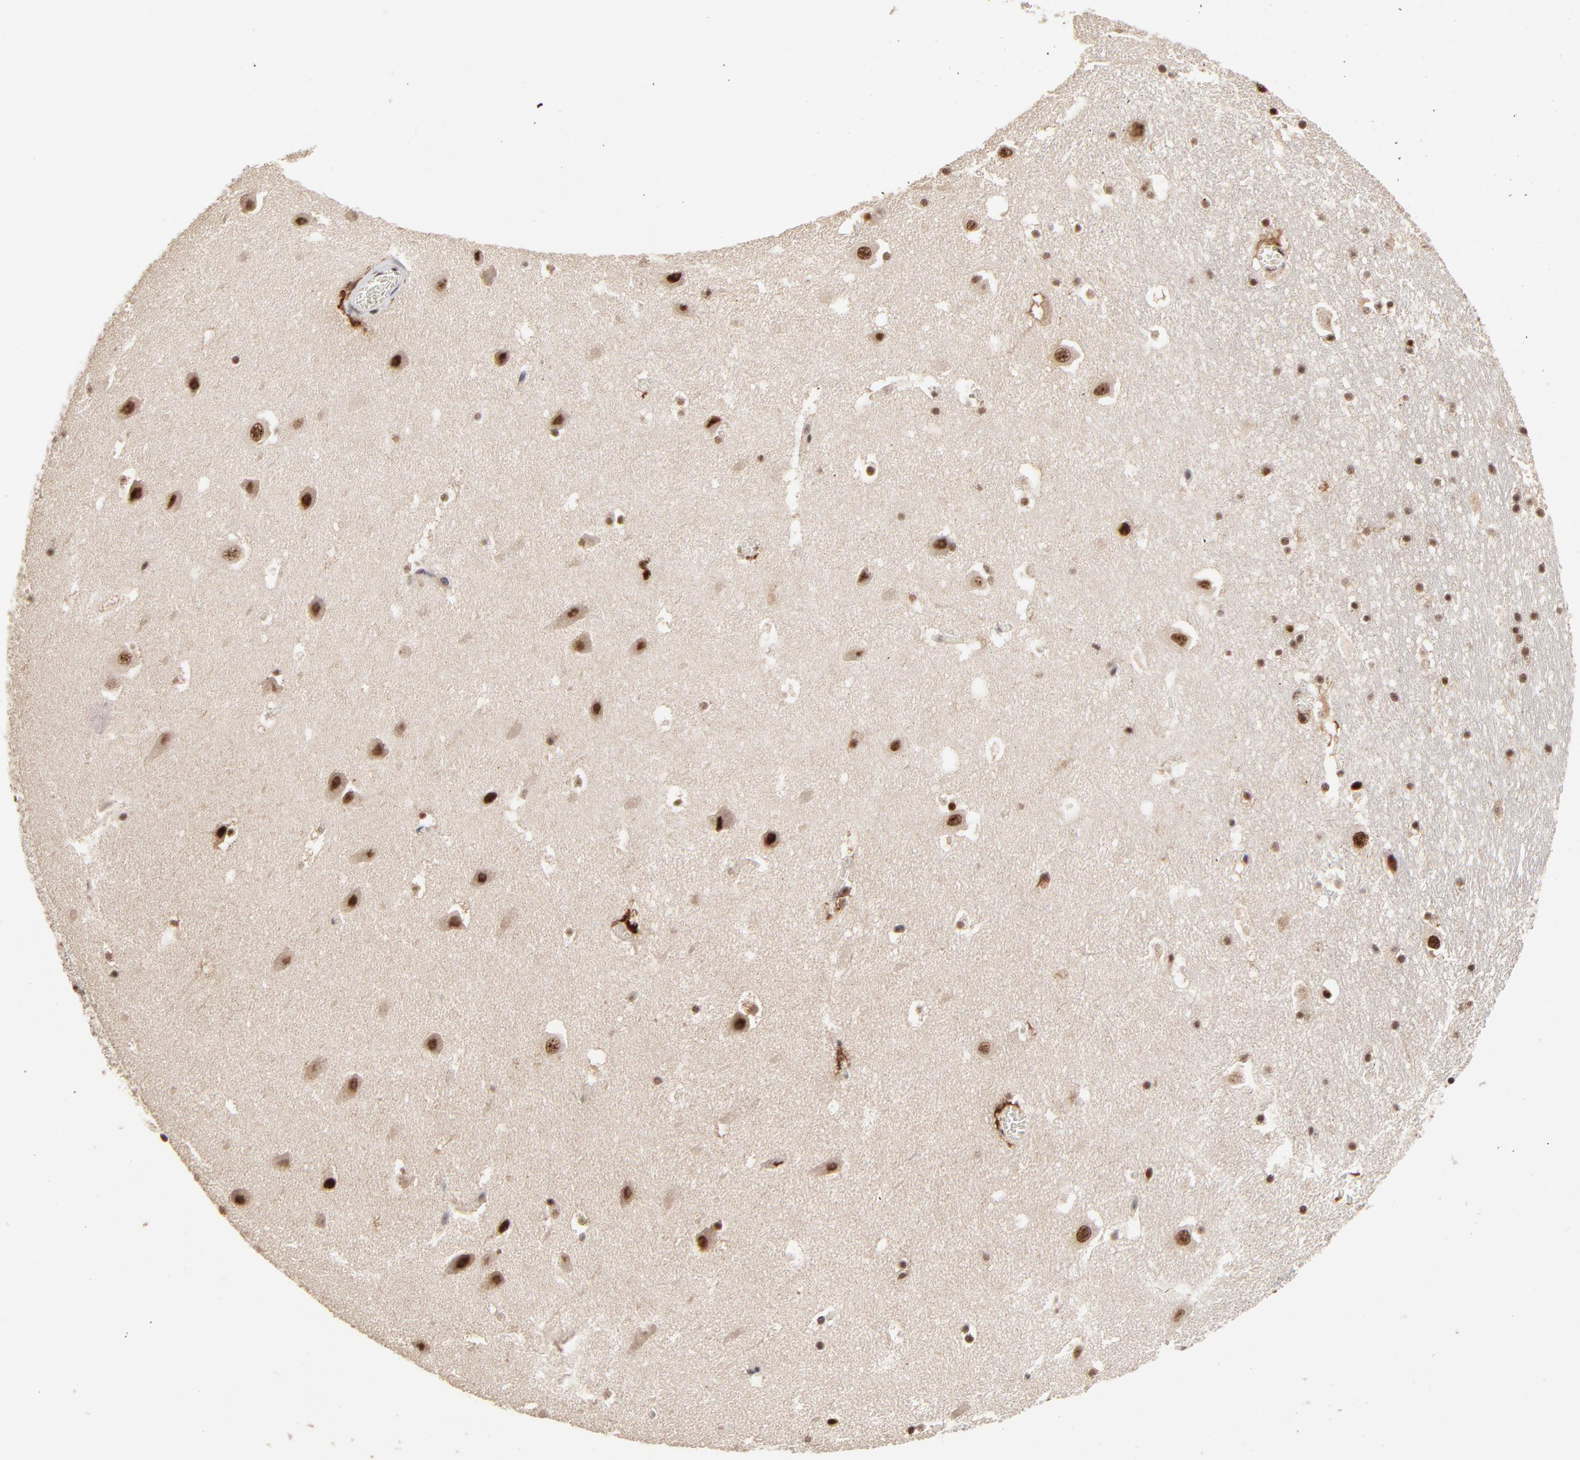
{"staining": {"intensity": "moderate", "quantity": ">75%", "location": "nuclear"}, "tissue": "hippocampus", "cell_type": "Glial cells", "image_type": "normal", "snomed": [{"axis": "morphology", "description": "Normal tissue, NOS"}, {"axis": "topography", "description": "Hippocampus"}], "caption": "The histopathology image shows immunohistochemical staining of unremarkable hippocampus. There is moderate nuclear expression is appreciated in approximately >75% of glial cells.", "gene": "RBM22", "patient": {"sex": "male", "age": 45}}